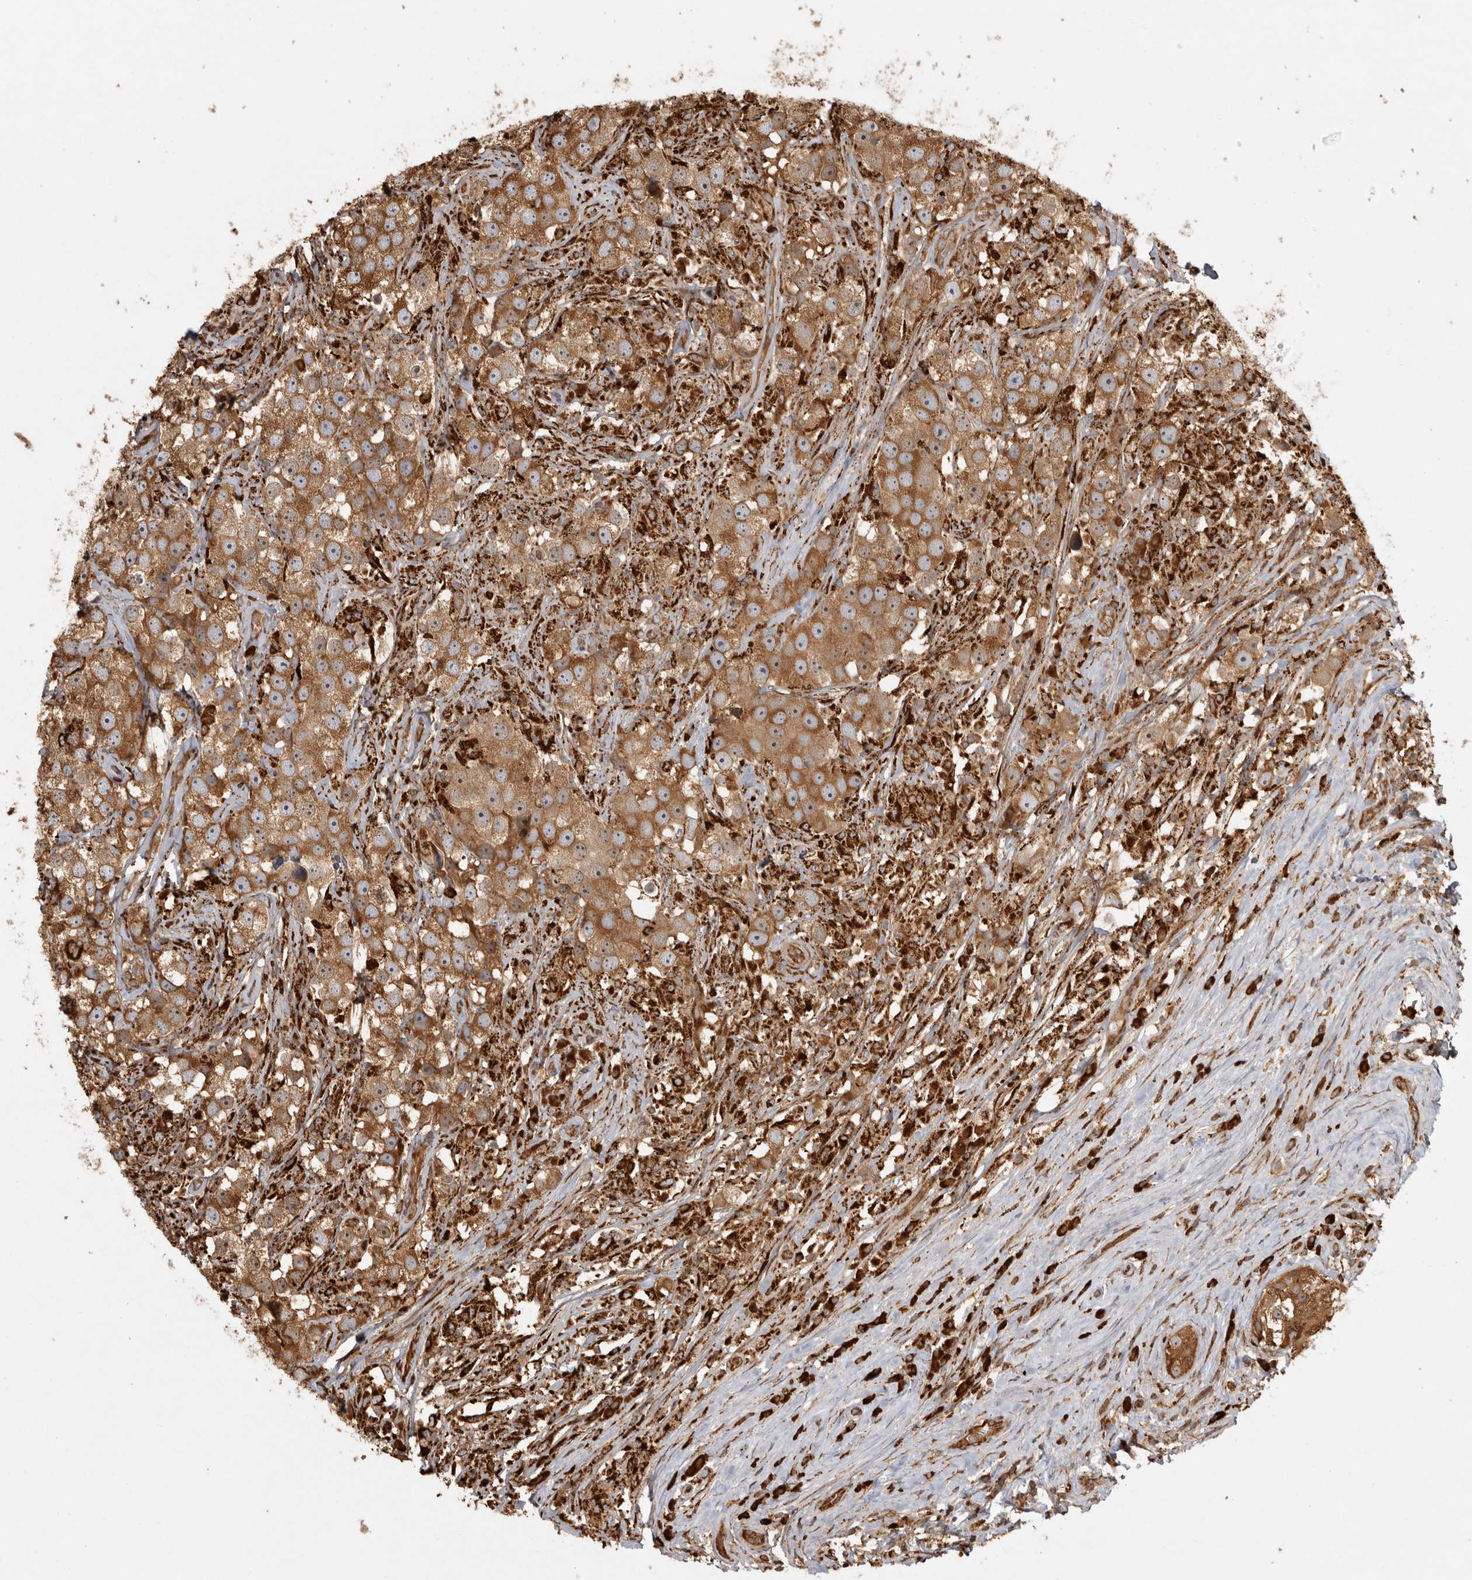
{"staining": {"intensity": "moderate", "quantity": ">75%", "location": "cytoplasmic/membranous"}, "tissue": "testis cancer", "cell_type": "Tumor cells", "image_type": "cancer", "snomed": [{"axis": "morphology", "description": "Seminoma, NOS"}, {"axis": "topography", "description": "Testis"}], "caption": "IHC histopathology image of neoplastic tissue: human testis seminoma stained using immunohistochemistry (IHC) exhibits medium levels of moderate protein expression localized specifically in the cytoplasmic/membranous of tumor cells, appearing as a cytoplasmic/membranous brown color.", "gene": "CAMSAP2", "patient": {"sex": "male", "age": 49}}